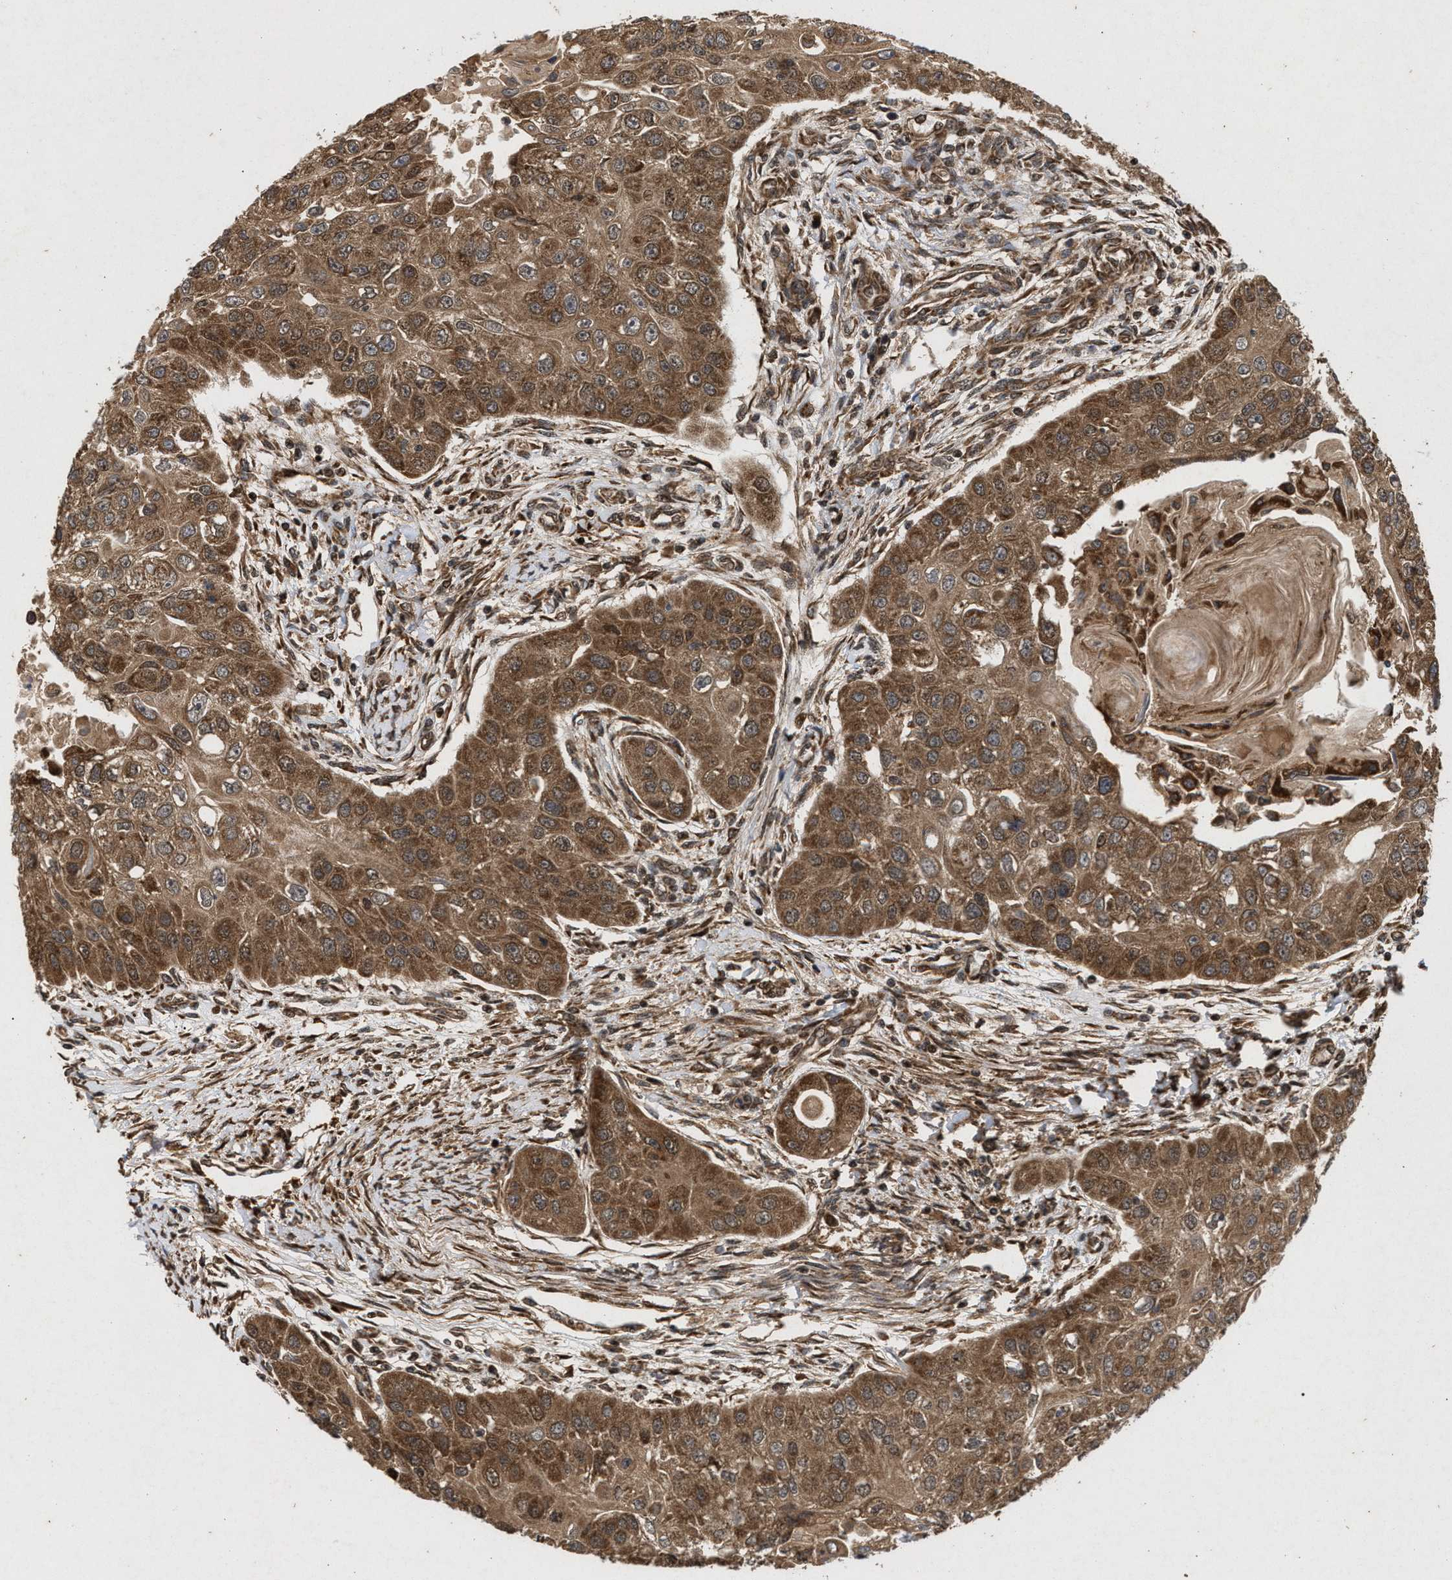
{"staining": {"intensity": "moderate", "quantity": ">75%", "location": "cytoplasmic/membranous"}, "tissue": "head and neck cancer", "cell_type": "Tumor cells", "image_type": "cancer", "snomed": [{"axis": "morphology", "description": "Normal tissue, NOS"}, {"axis": "morphology", "description": "Squamous cell carcinoma, NOS"}, {"axis": "topography", "description": "Skeletal muscle"}, {"axis": "topography", "description": "Head-Neck"}], "caption": "Squamous cell carcinoma (head and neck) tissue reveals moderate cytoplasmic/membranous positivity in about >75% of tumor cells, visualized by immunohistochemistry.", "gene": "CFLAR", "patient": {"sex": "male", "age": 51}}